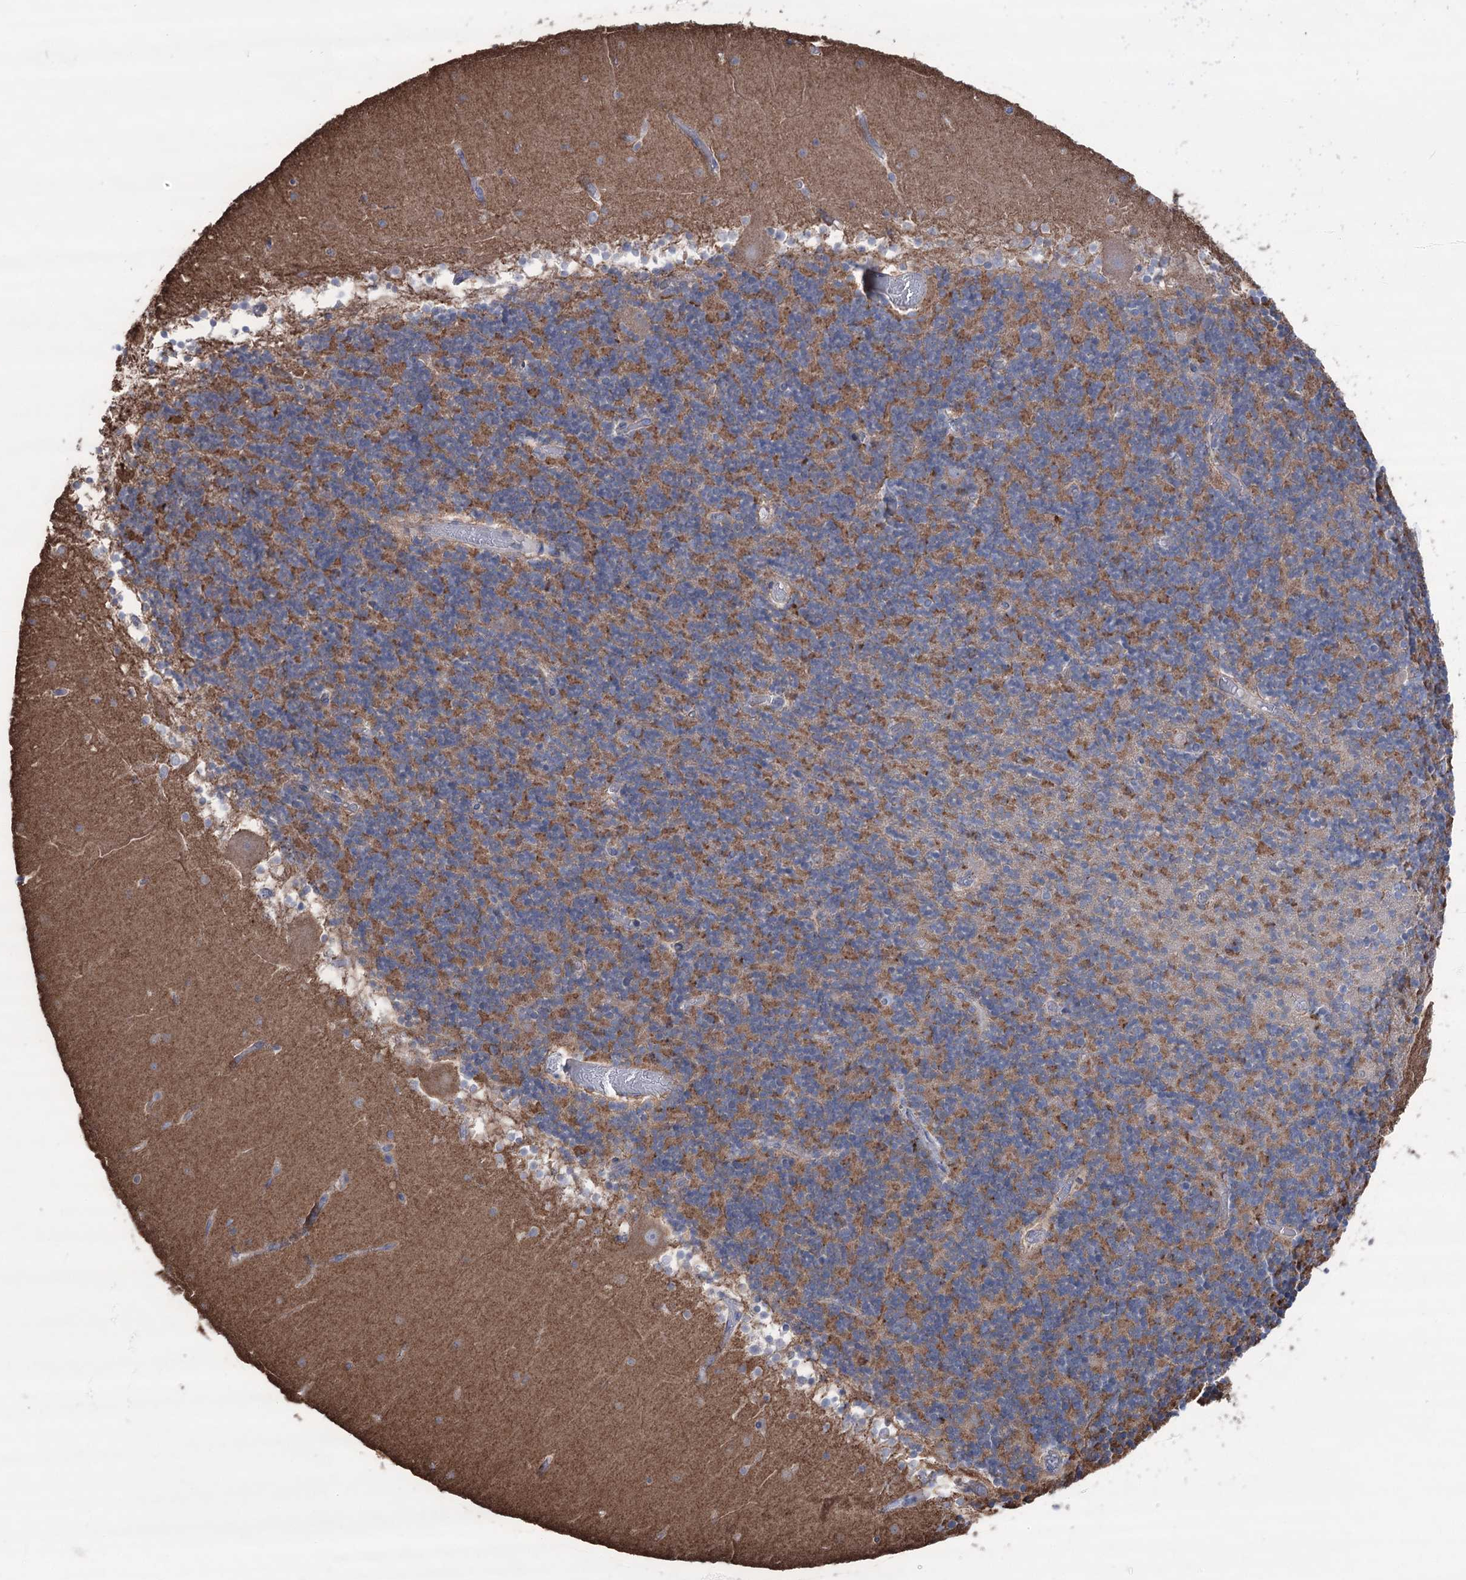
{"staining": {"intensity": "moderate", "quantity": "25%-75%", "location": "cytoplasmic/membranous"}, "tissue": "cerebellum", "cell_type": "Cells in granular layer", "image_type": "normal", "snomed": [{"axis": "morphology", "description": "Normal tissue, NOS"}, {"axis": "topography", "description": "Cerebellum"}], "caption": "An image of human cerebellum stained for a protein exhibits moderate cytoplasmic/membranous brown staining in cells in granular layer.", "gene": "TRIM71", "patient": {"sex": "female", "age": 28}}